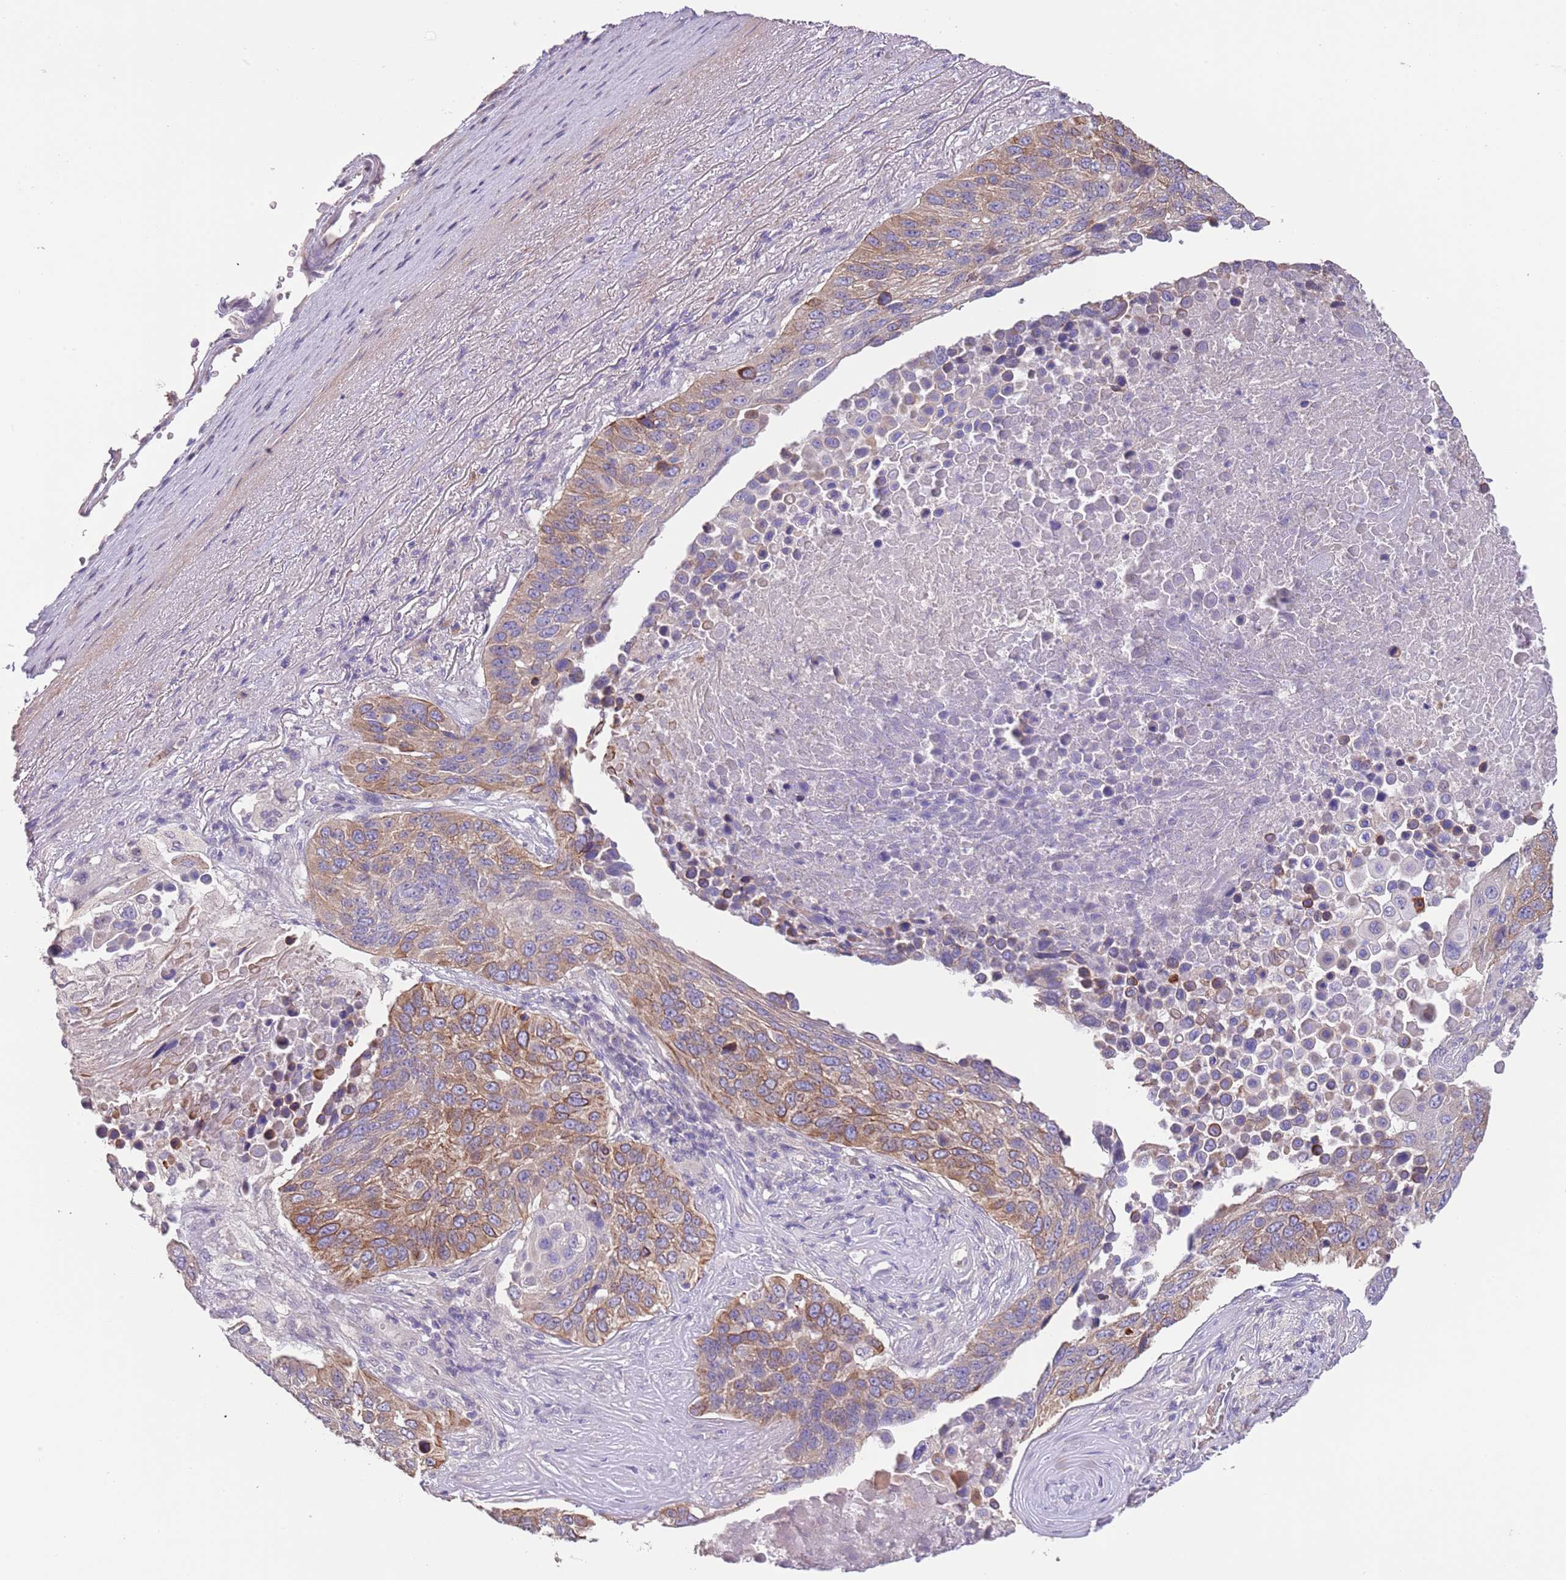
{"staining": {"intensity": "moderate", "quantity": "25%-75%", "location": "cytoplasmic/membranous"}, "tissue": "lung cancer", "cell_type": "Tumor cells", "image_type": "cancer", "snomed": [{"axis": "morphology", "description": "Normal tissue, NOS"}, {"axis": "morphology", "description": "Squamous cell carcinoma, NOS"}, {"axis": "topography", "description": "Lymph node"}, {"axis": "topography", "description": "Lung"}], "caption": "Moderate cytoplasmic/membranous staining is identified in about 25%-75% of tumor cells in lung cancer (squamous cell carcinoma).", "gene": "ZNF658", "patient": {"sex": "male", "age": 66}}